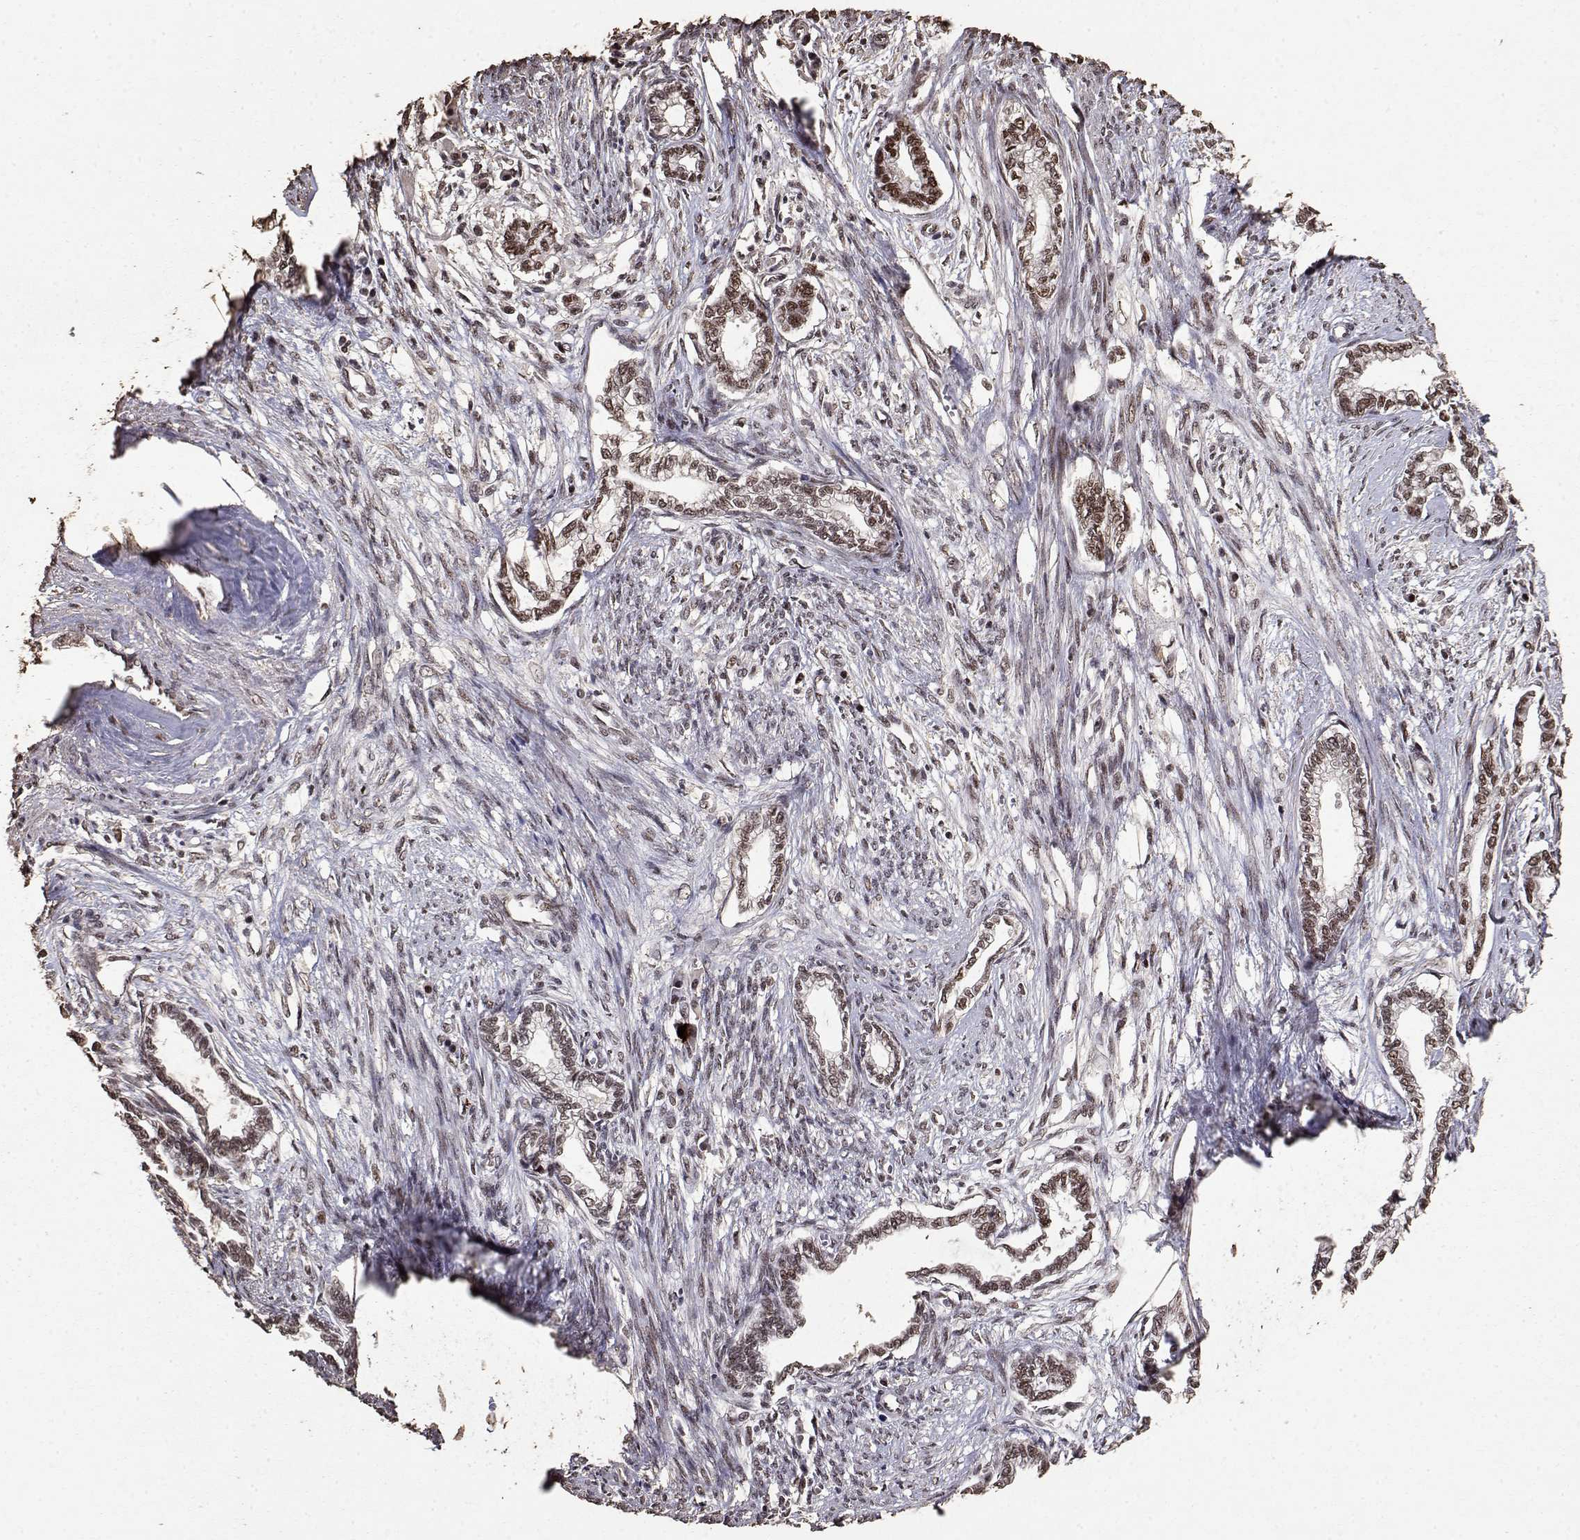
{"staining": {"intensity": "moderate", "quantity": ">75%", "location": "nuclear"}, "tissue": "cervical cancer", "cell_type": "Tumor cells", "image_type": "cancer", "snomed": [{"axis": "morphology", "description": "Adenocarcinoma, NOS"}, {"axis": "topography", "description": "Cervix"}], "caption": "Tumor cells exhibit moderate nuclear staining in approximately >75% of cells in cervical cancer (adenocarcinoma).", "gene": "TOE1", "patient": {"sex": "female", "age": 62}}